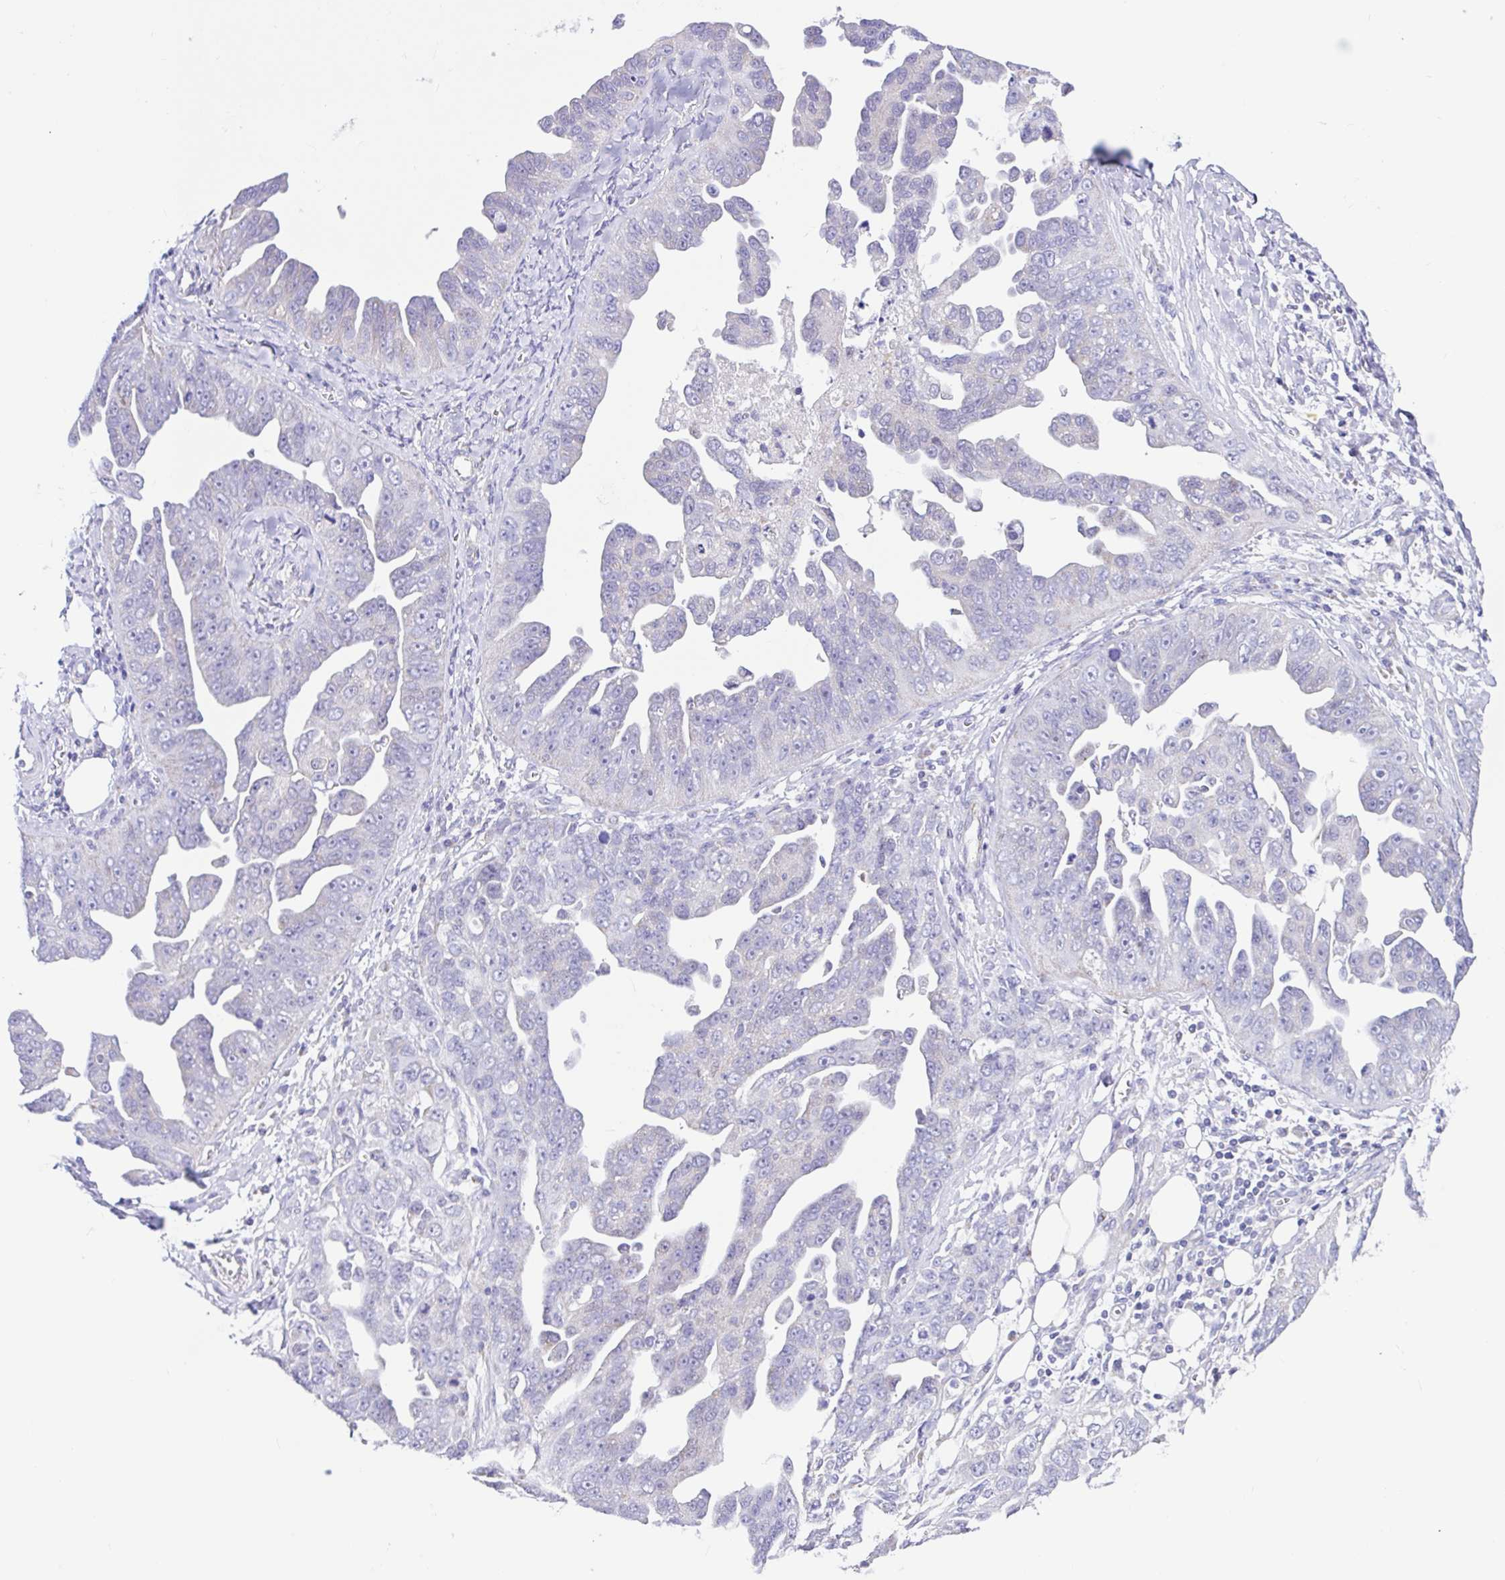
{"staining": {"intensity": "negative", "quantity": "none", "location": "none"}, "tissue": "ovarian cancer", "cell_type": "Tumor cells", "image_type": "cancer", "snomed": [{"axis": "morphology", "description": "Cystadenocarcinoma, serous, NOS"}, {"axis": "topography", "description": "Ovary"}], "caption": "Tumor cells show no significant protein expression in ovarian cancer.", "gene": "NDUFS2", "patient": {"sex": "female", "age": 75}}